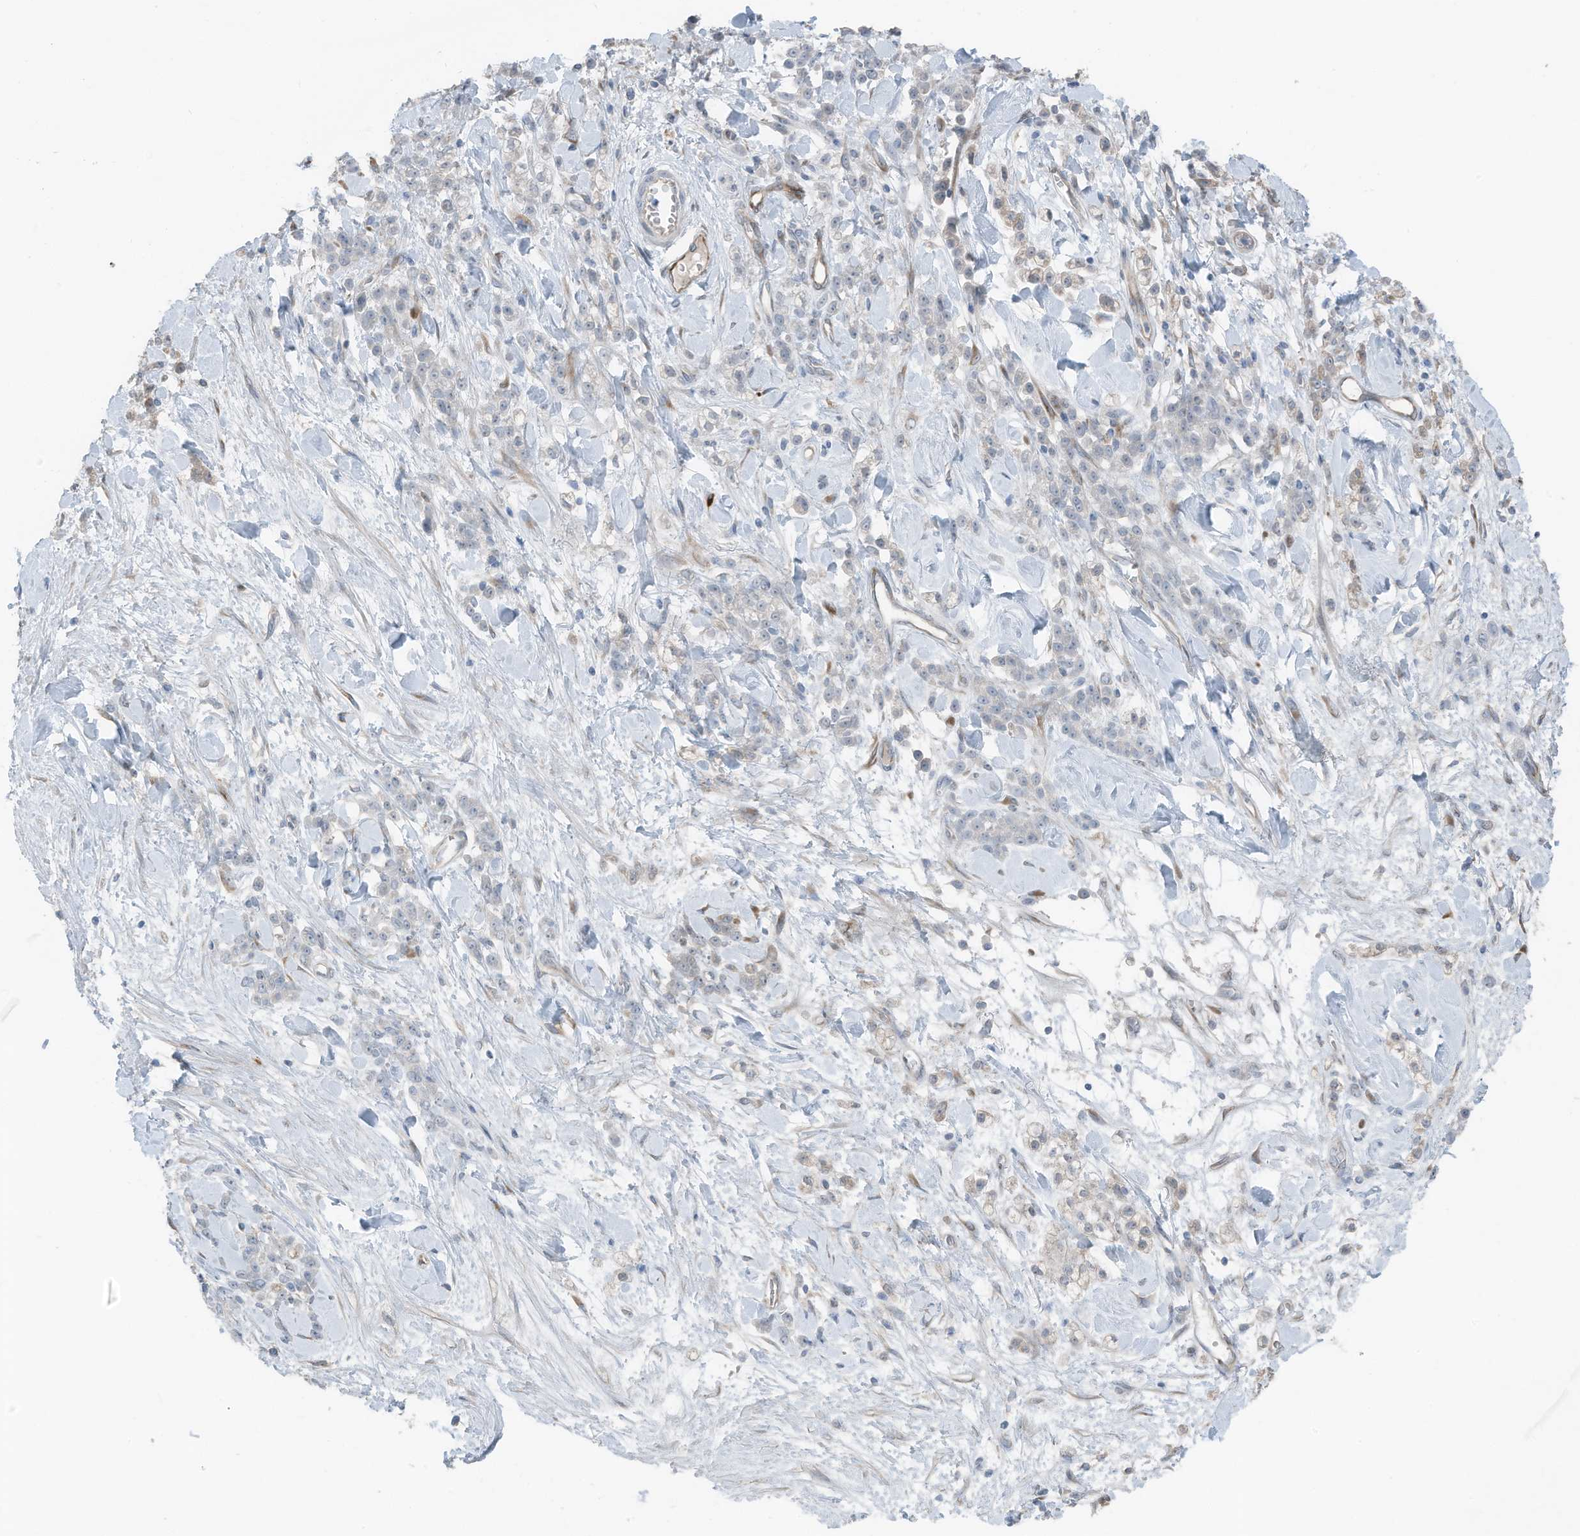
{"staining": {"intensity": "negative", "quantity": "none", "location": "none"}, "tissue": "stomach cancer", "cell_type": "Tumor cells", "image_type": "cancer", "snomed": [{"axis": "morphology", "description": "Normal tissue, NOS"}, {"axis": "morphology", "description": "Adenocarcinoma, NOS"}, {"axis": "topography", "description": "Stomach"}], "caption": "A high-resolution photomicrograph shows immunohistochemistry staining of stomach cancer (adenocarcinoma), which shows no significant staining in tumor cells. Nuclei are stained in blue.", "gene": "ARHGEF33", "patient": {"sex": "male", "age": 82}}